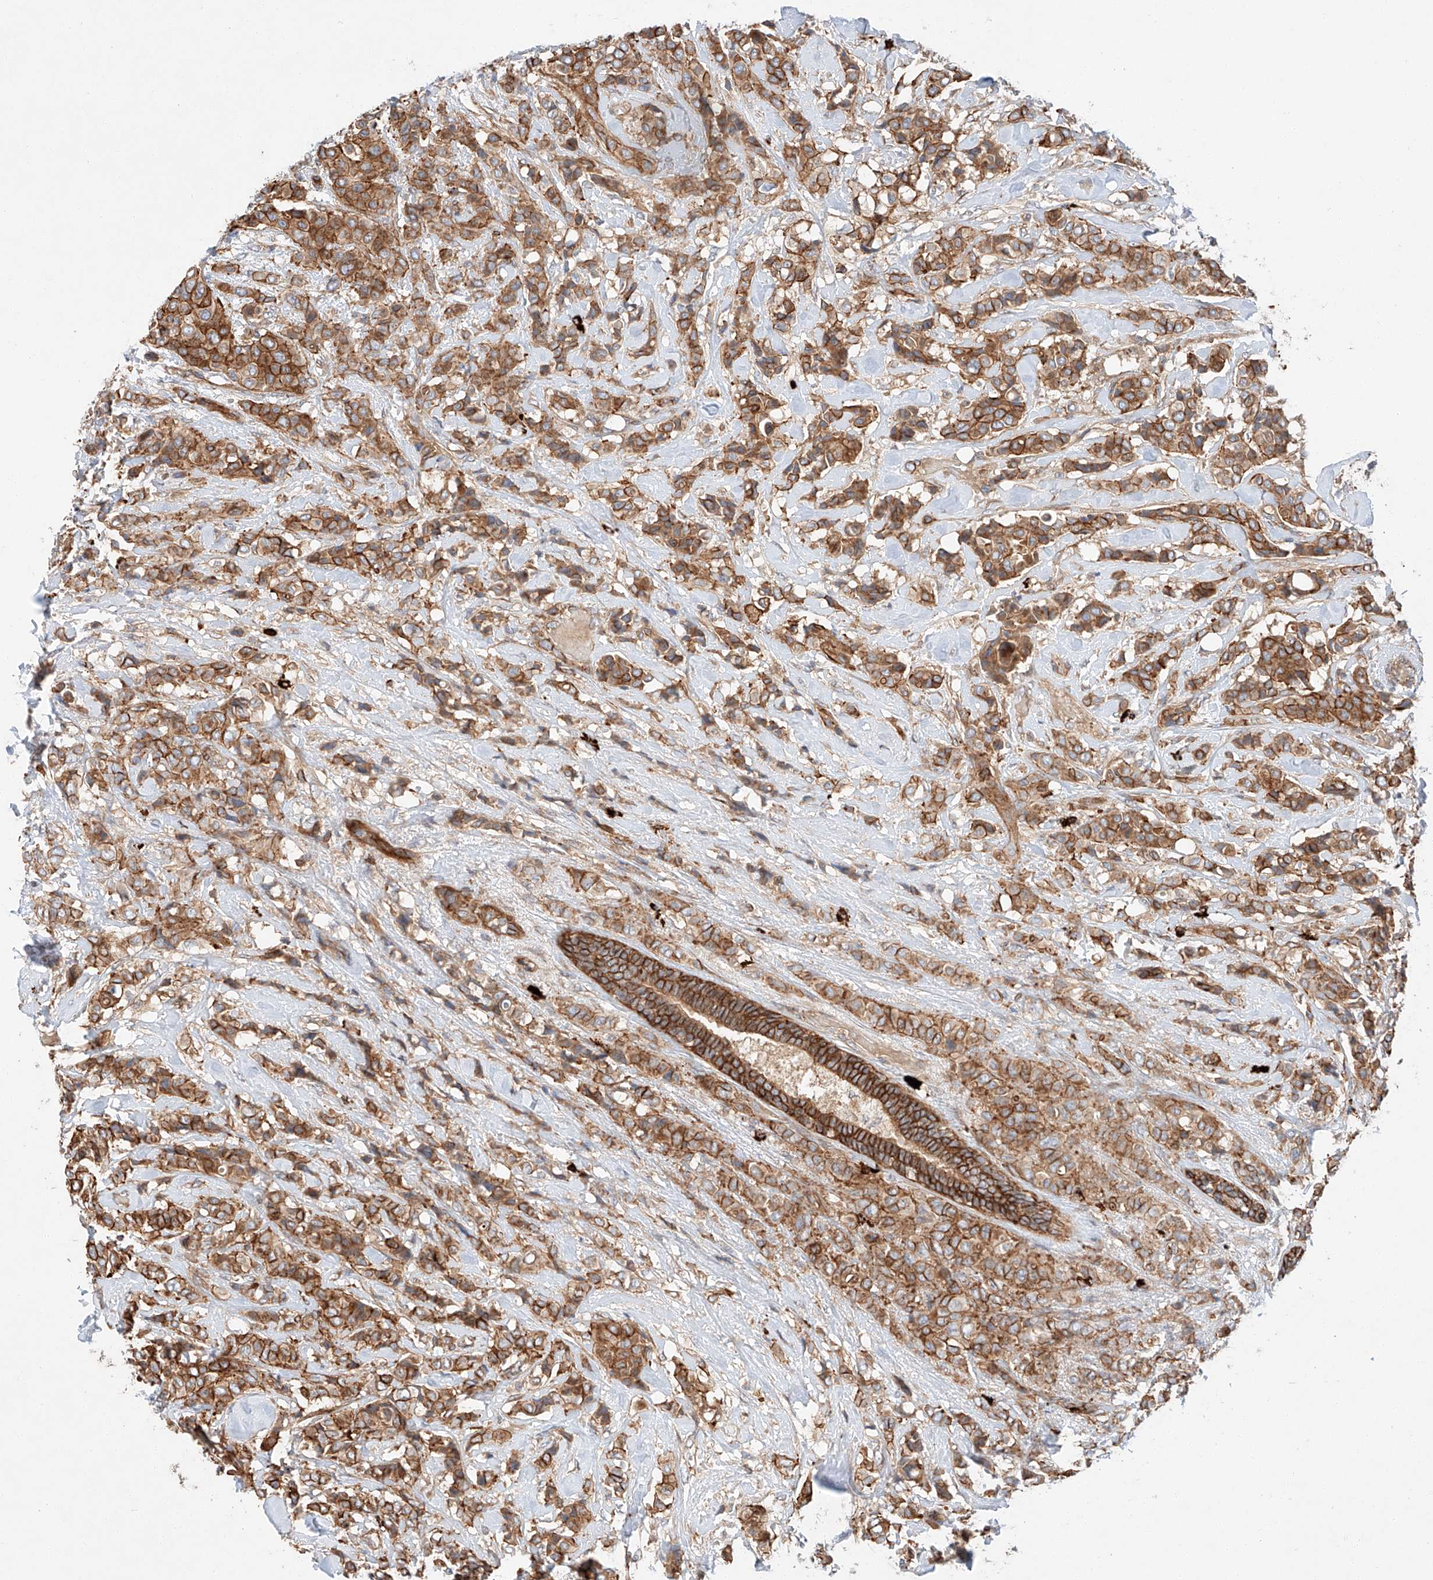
{"staining": {"intensity": "moderate", "quantity": ">75%", "location": "cytoplasmic/membranous"}, "tissue": "breast cancer", "cell_type": "Tumor cells", "image_type": "cancer", "snomed": [{"axis": "morphology", "description": "Lobular carcinoma"}, {"axis": "topography", "description": "Breast"}], "caption": "A brown stain highlights moderate cytoplasmic/membranous expression of a protein in breast lobular carcinoma tumor cells.", "gene": "MINDY4", "patient": {"sex": "female", "age": 51}}